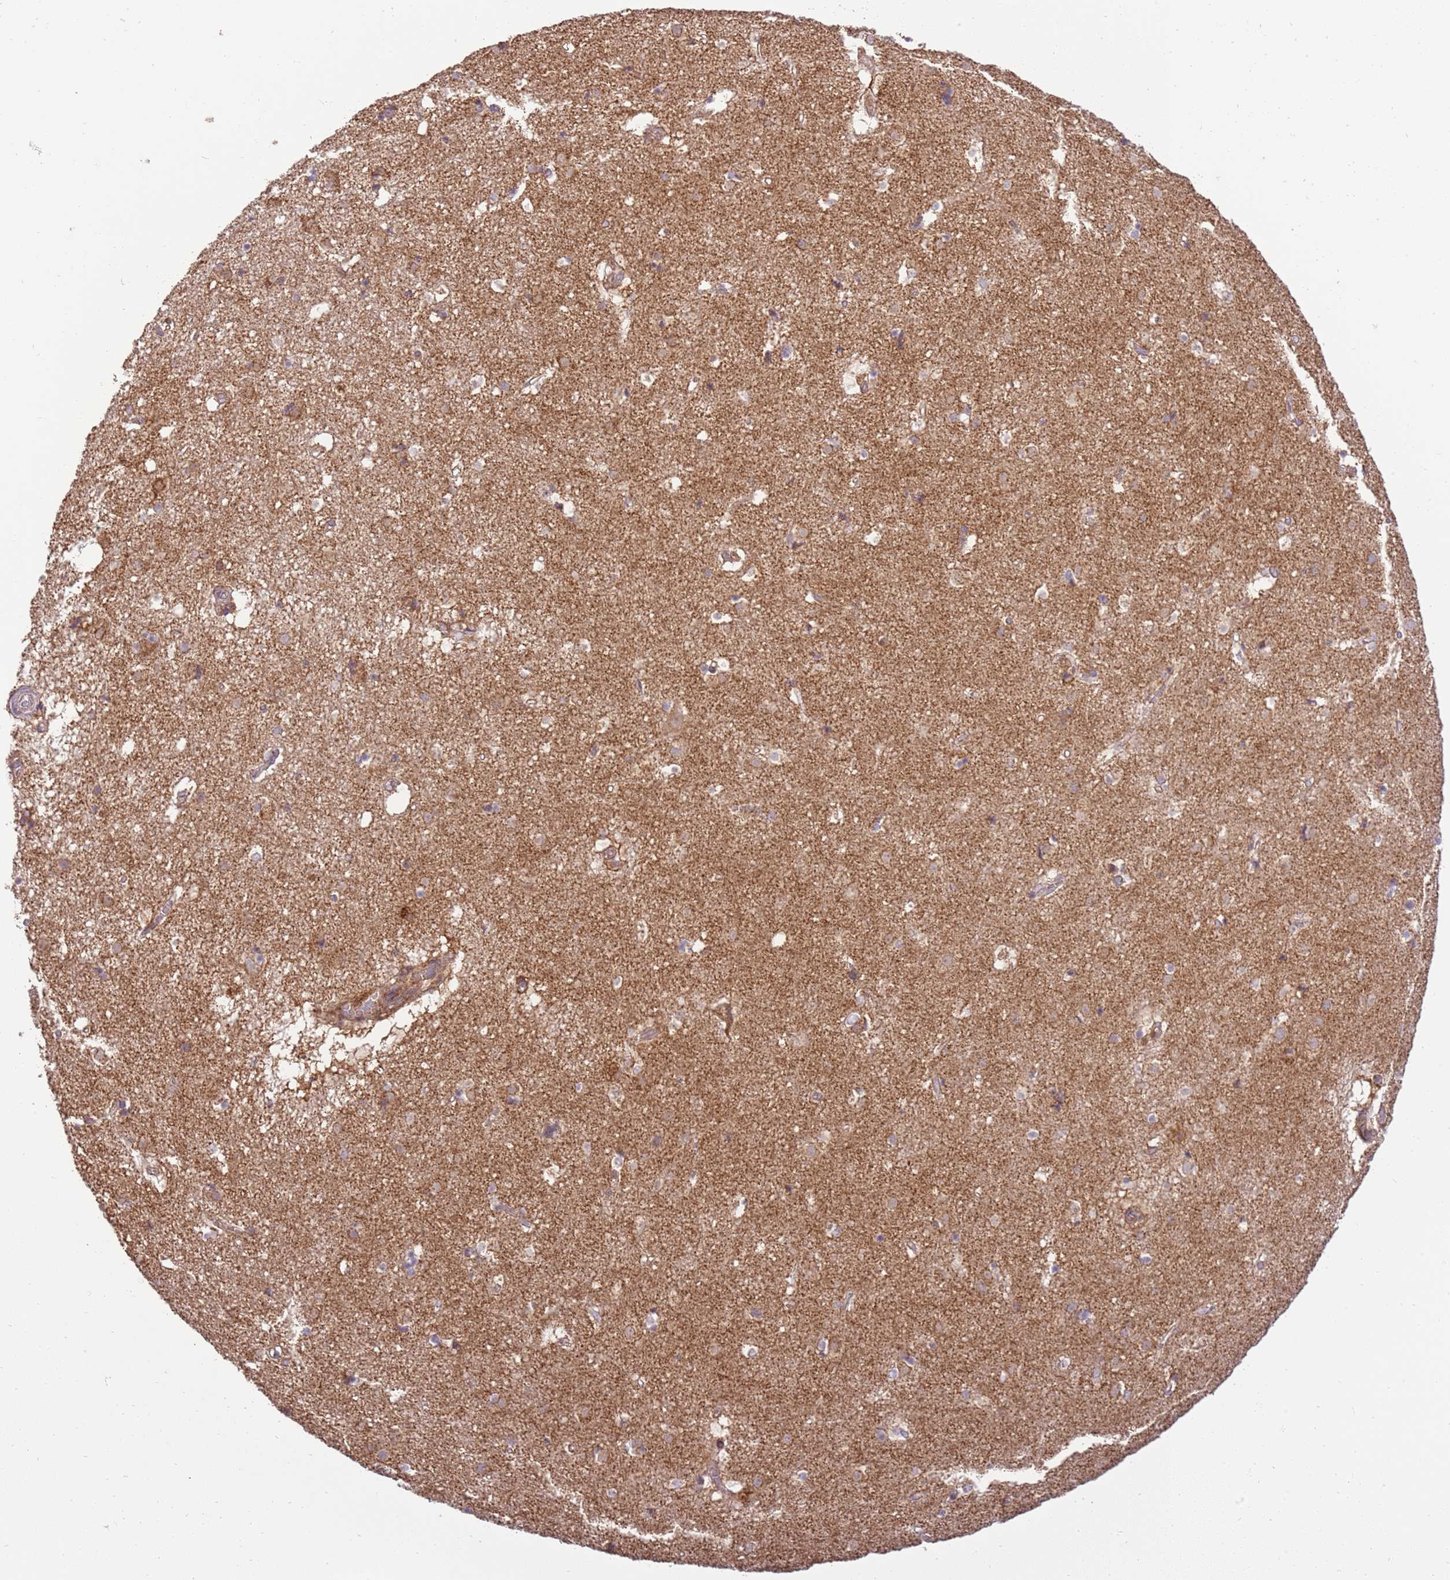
{"staining": {"intensity": "moderate", "quantity": "<25%", "location": "cytoplasmic/membranous"}, "tissue": "caudate", "cell_type": "Glial cells", "image_type": "normal", "snomed": [{"axis": "morphology", "description": "Normal tissue, NOS"}, {"axis": "topography", "description": "Lateral ventricle wall"}], "caption": "Caudate stained with IHC demonstrates moderate cytoplasmic/membranous expression in approximately <25% of glial cells. Immunohistochemistry (ihc) stains the protein of interest in brown and the nuclei are stained blue.", "gene": "SPATA2L", "patient": {"sex": "male", "age": 70}}